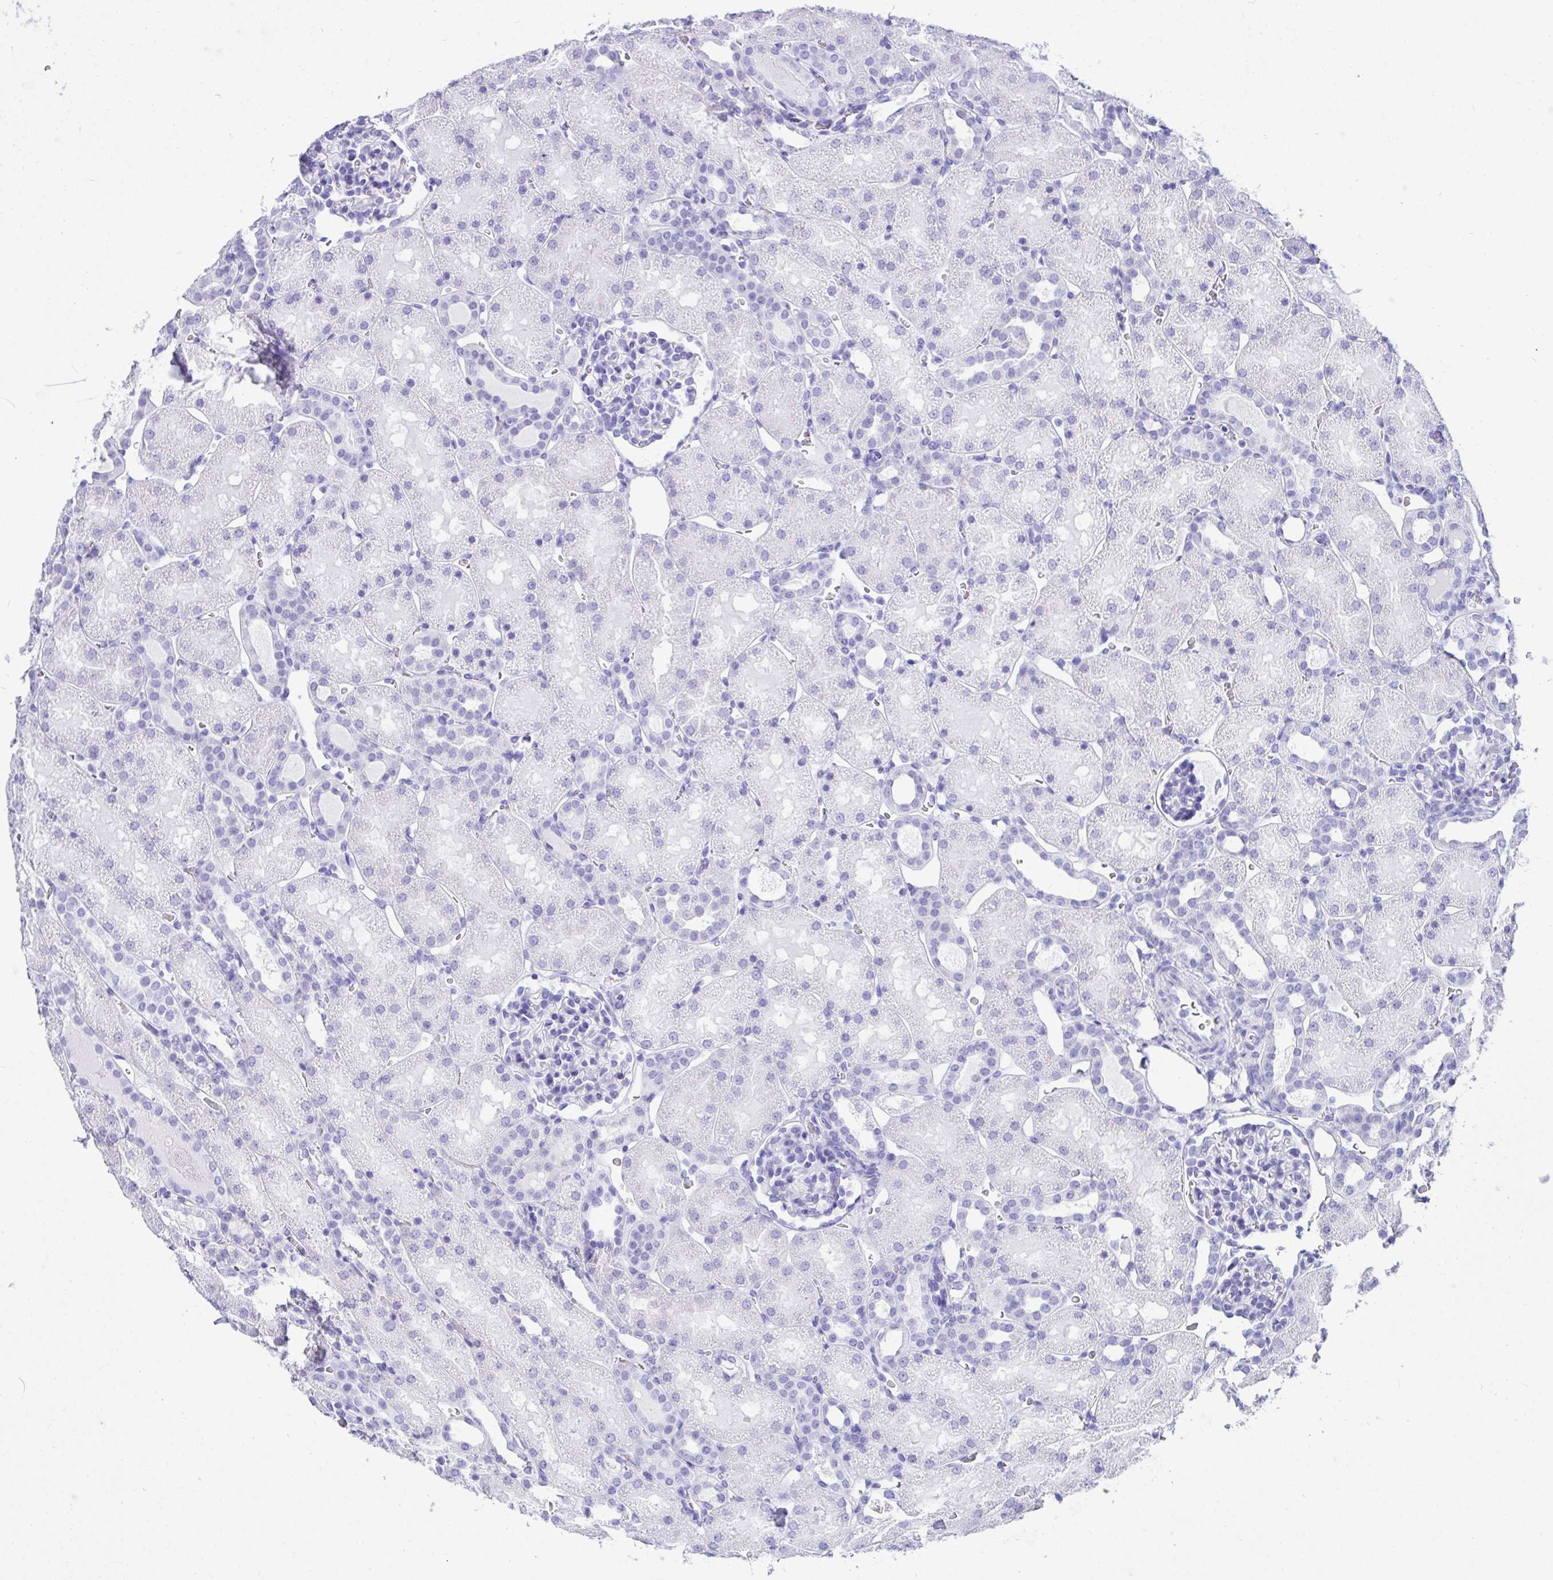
{"staining": {"intensity": "negative", "quantity": "none", "location": "none"}, "tissue": "kidney", "cell_type": "Cells in glomeruli", "image_type": "normal", "snomed": [{"axis": "morphology", "description": "Normal tissue, NOS"}, {"axis": "topography", "description": "Kidney"}], "caption": "IHC photomicrograph of unremarkable kidney: kidney stained with DAB (3,3'-diaminobenzidine) reveals no significant protein positivity in cells in glomeruli. (IHC, brightfield microscopy, high magnification).", "gene": "BEST4", "patient": {"sex": "male", "age": 2}}